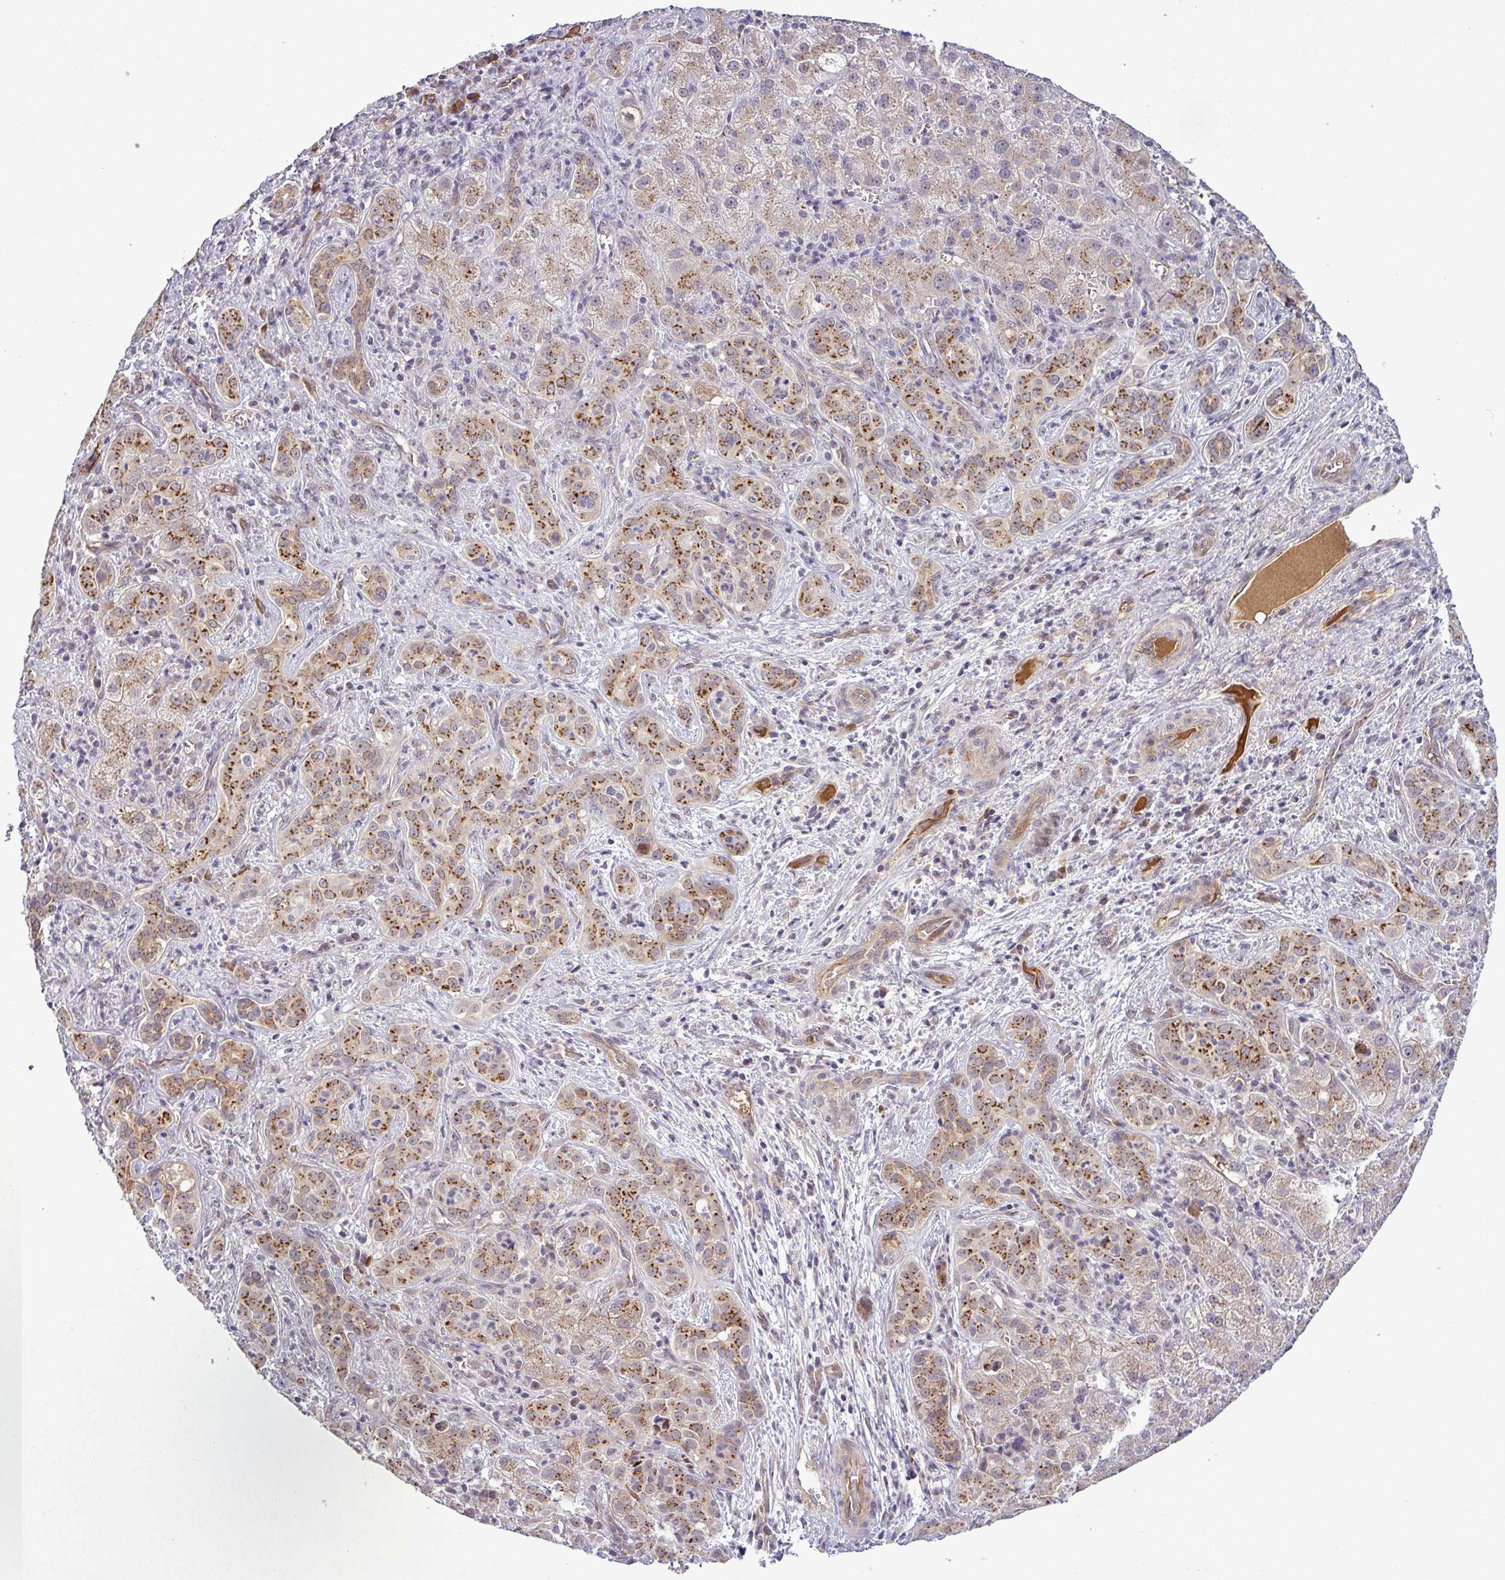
{"staining": {"intensity": "moderate", "quantity": "25%-75%", "location": "cytoplasmic/membranous"}, "tissue": "liver cancer", "cell_type": "Tumor cells", "image_type": "cancer", "snomed": [{"axis": "morphology", "description": "Cholangiocarcinoma"}, {"axis": "topography", "description": "Liver"}], "caption": "Immunohistochemistry (IHC) of human liver cancer (cholangiocarcinoma) shows medium levels of moderate cytoplasmic/membranous expression in about 25%-75% of tumor cells.", "gene": "PCDH1", "patient": {"sex": "male", "age": 67}}